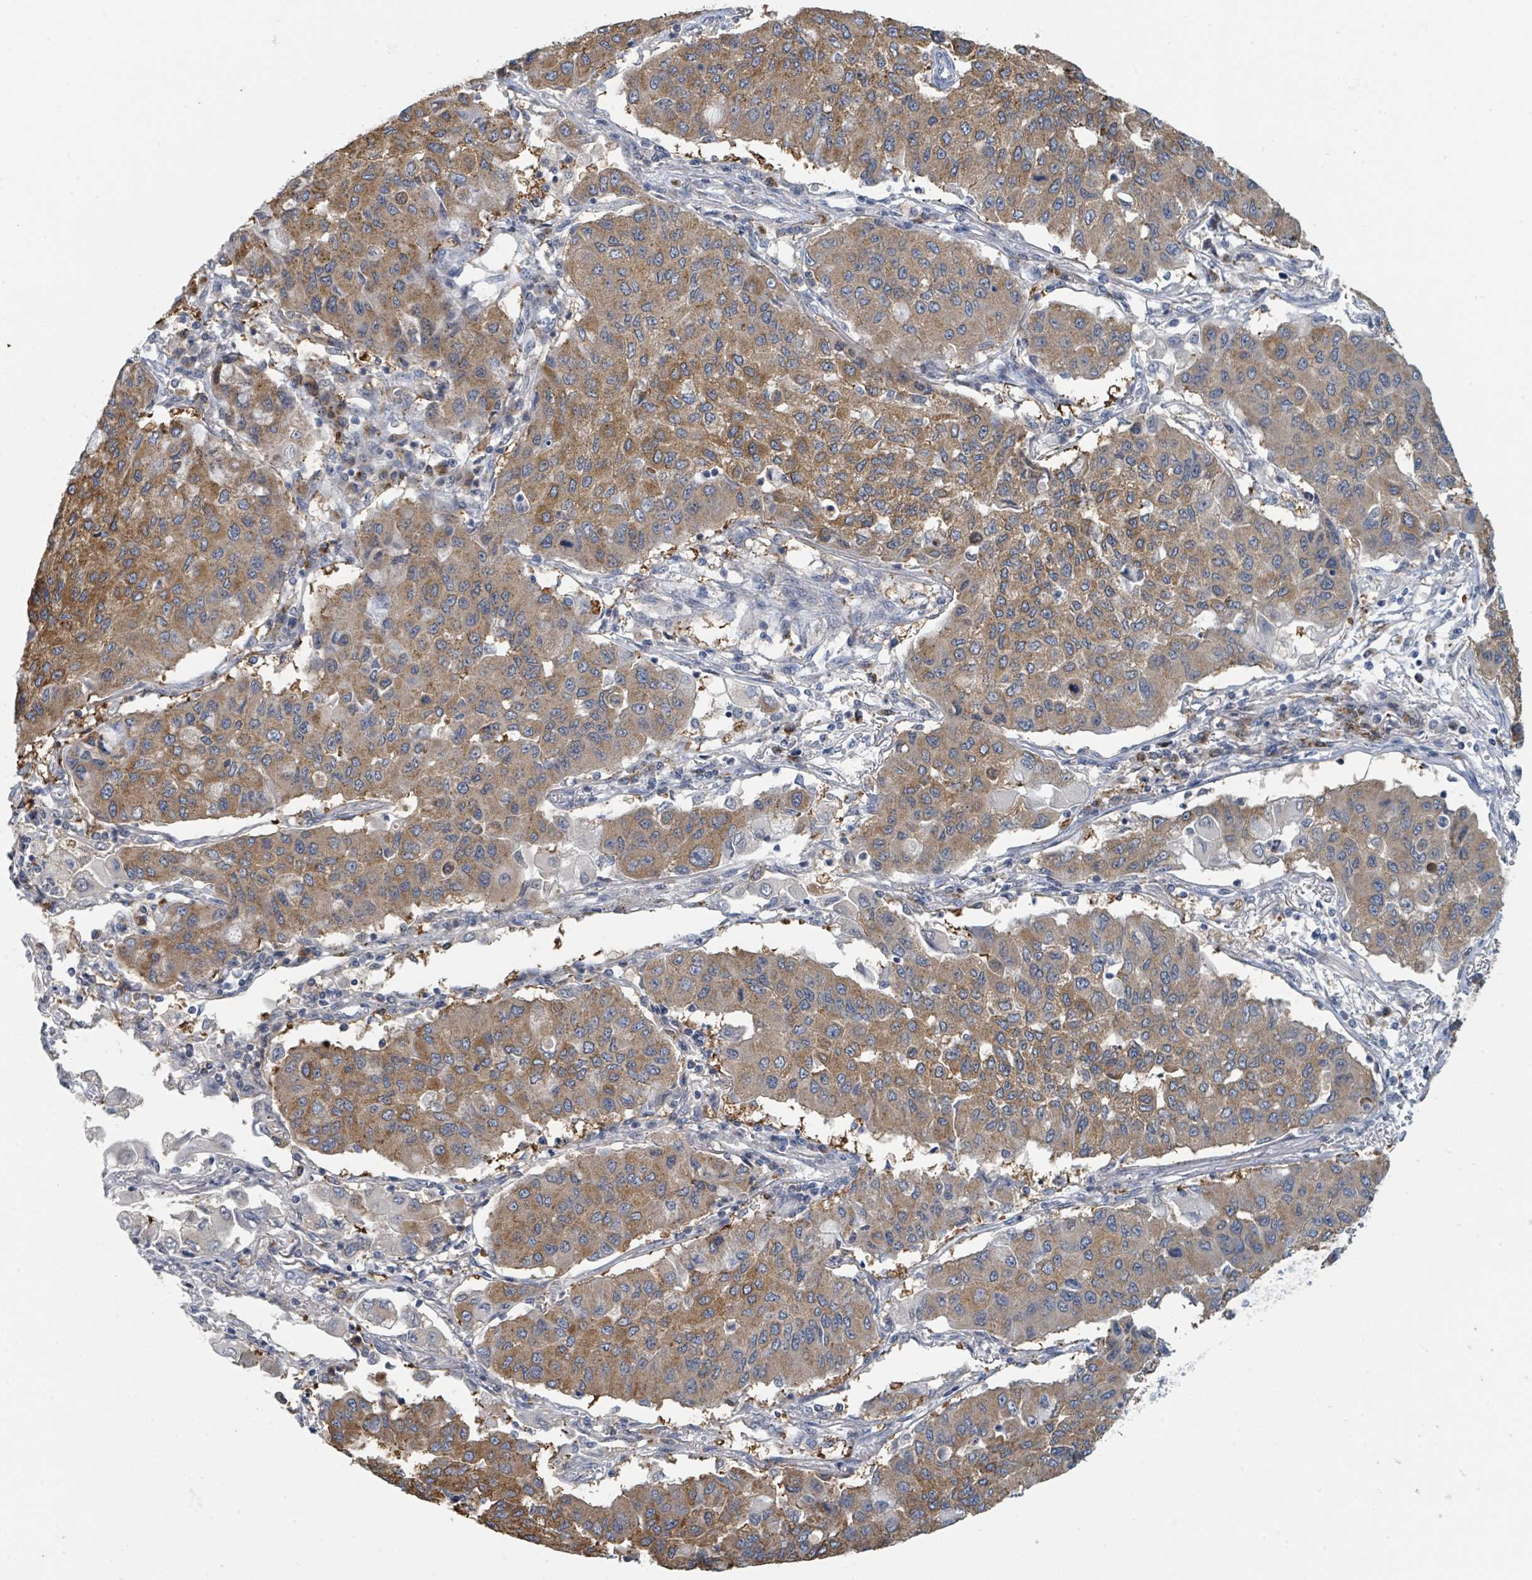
{"staining": {"intensity": "moderate", "quantity": ">75%", "location": "cytoplasmic/membranous"}, "tissue": "lung cancer", "cell_type": "Tumor cells", "image_type": "cancer", "snomed": [{"axis": "morphology", "description": "Squamous cell carcinoma, NOS"}, {"axis": "topography", "description": "Lung"}], "caption": "A micrograph of human lung squamous cell carcinoma stained for a protein displays moderate cytoplasmic/membranous brown staining in tumor cells.", "gene": "ANKRD55", "patient": {"sex": "male", "age": 74}}